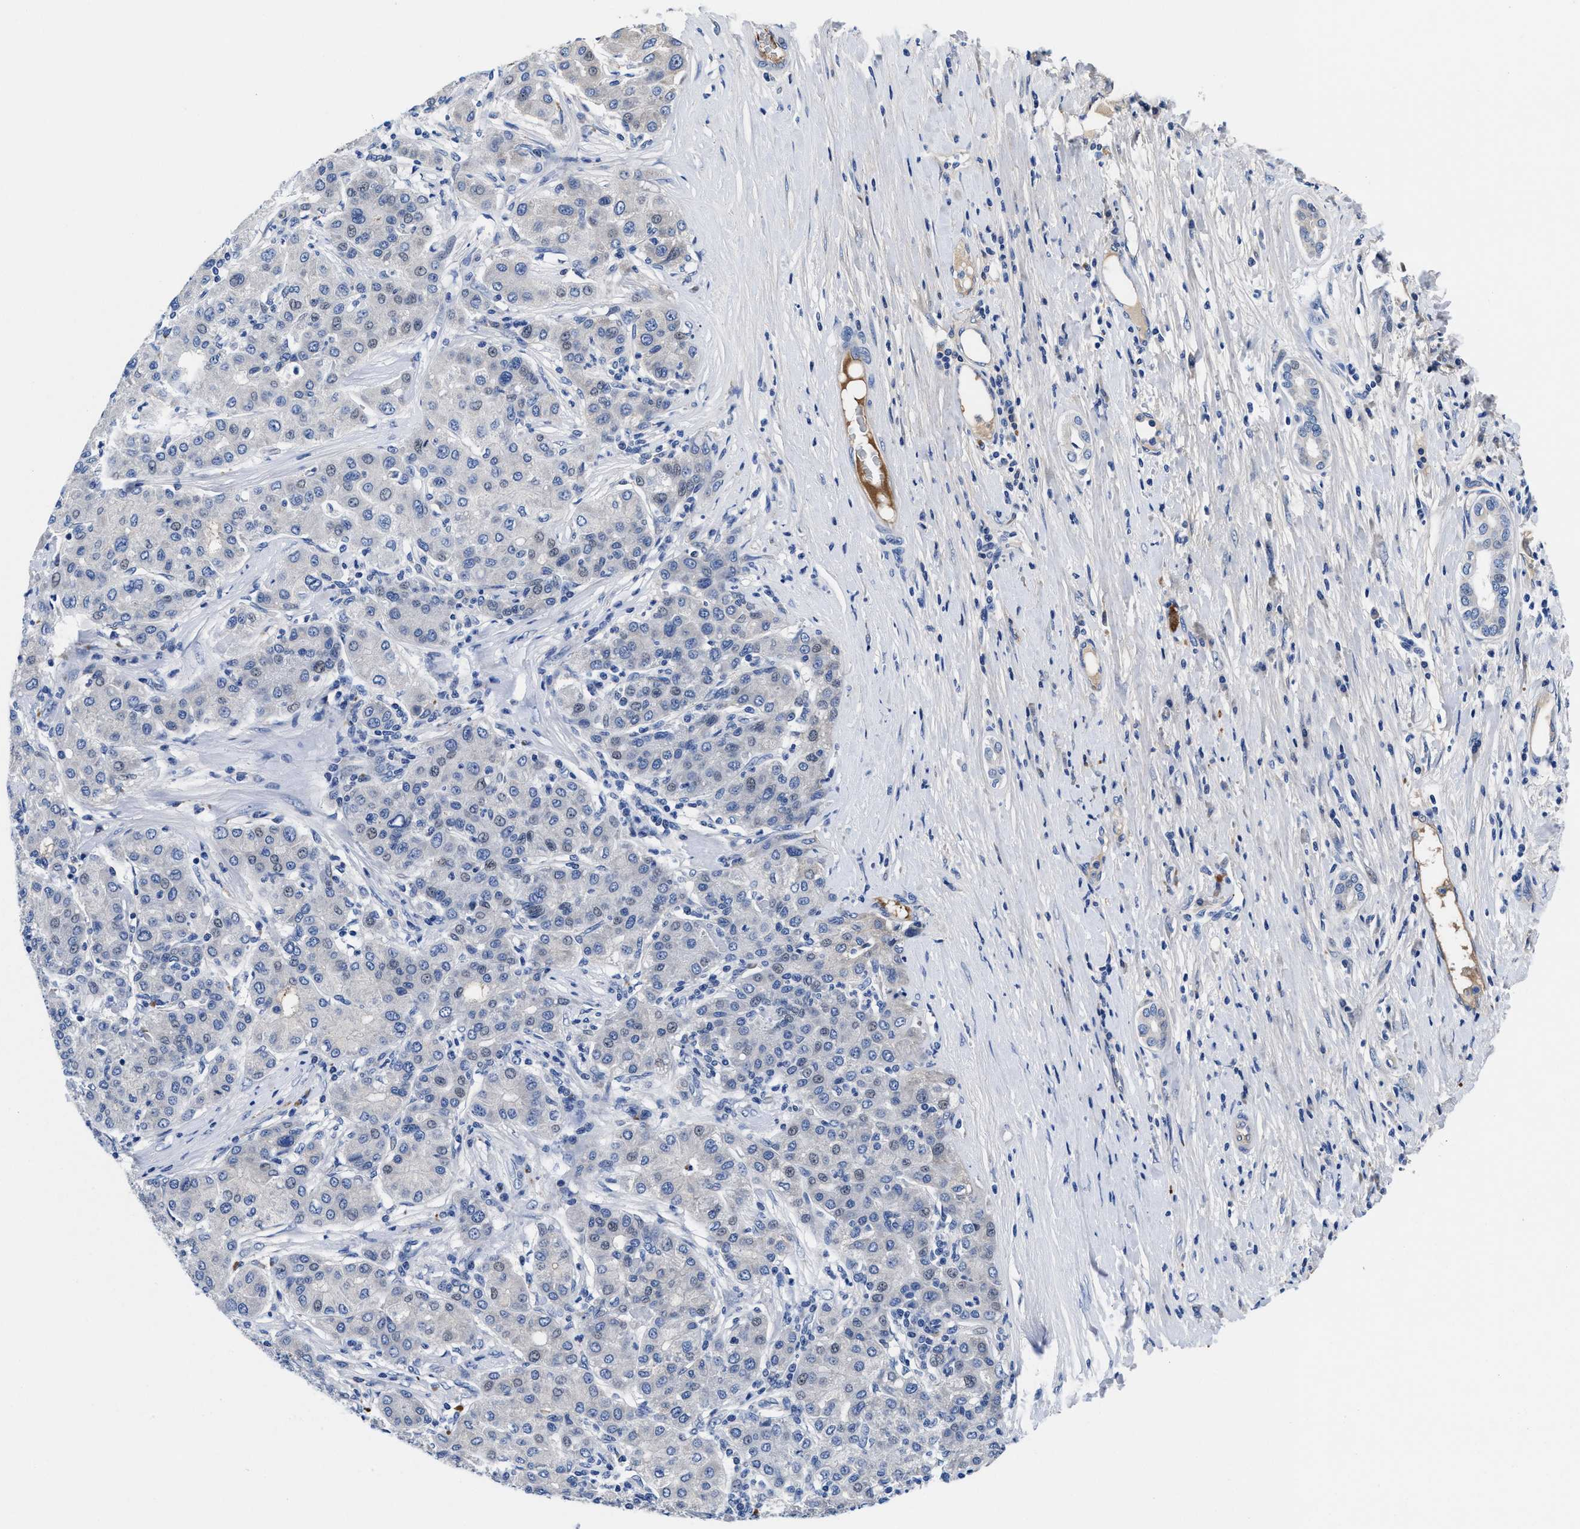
{"staining": {"intensity": "negative", "quantity": "none", "location": "none"}, "tissue": "liver cancer", "cell_type": "Tumor cells", "image_type": "cancer", "snomed": [{"axis": "morphology", "description": "Carcinoma, Hepatocellular, NOS"}, {"axis": "topography", "description": "Liver"}], "caption": "Image shows no significant protein positivity in tumor cells of liver cancer (hepatocellular carcinoma). Brightfield microscopy of immunohistochemistry stained with DAB (3,3'-diaminobenzidine) (brown) and hematoxylin (blue), captured at high magnification.", "gene": "DHRS13", "patient": {"sex": "male", "age": 65}}